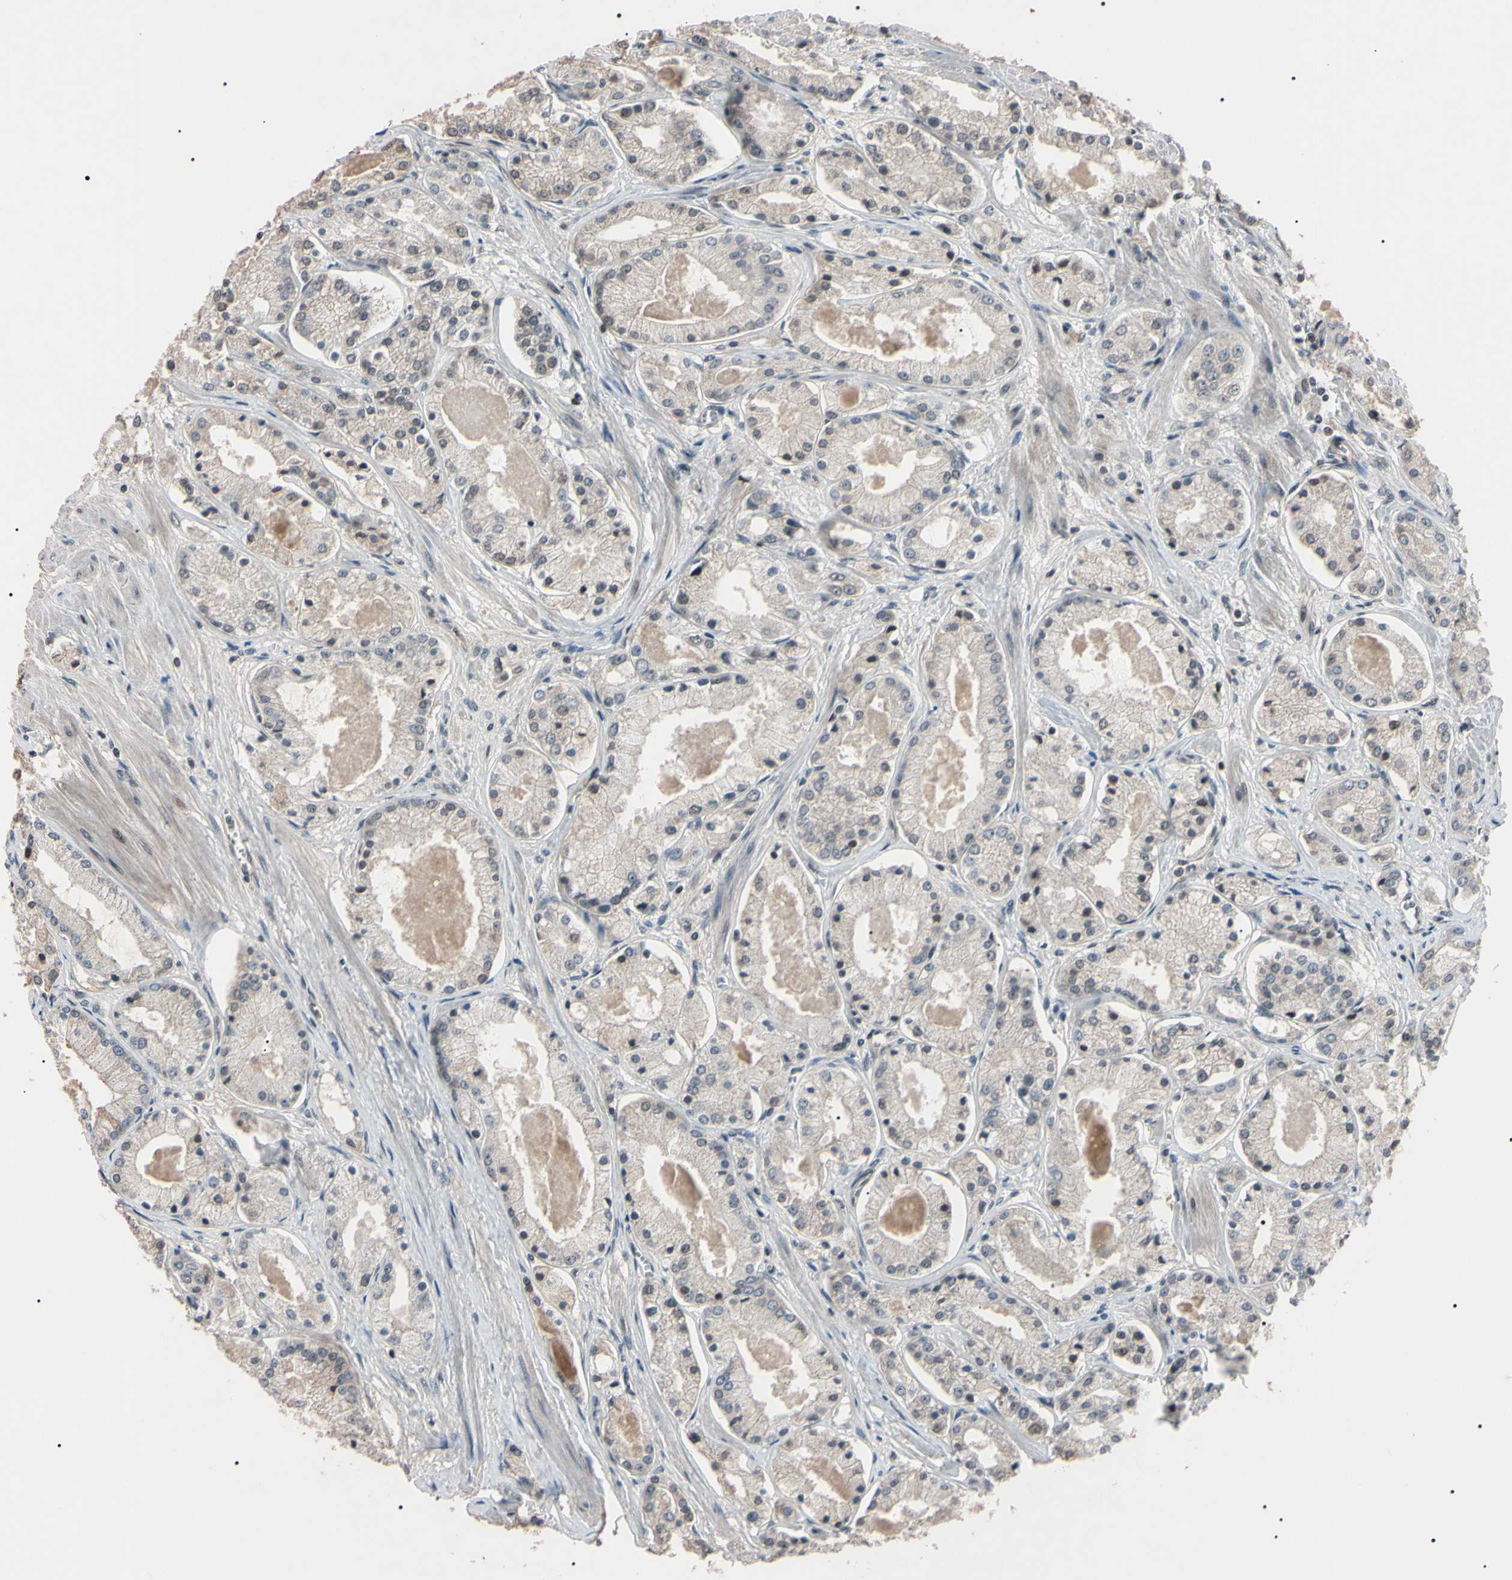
{"staining": {"intensity": "negative", "quantity": "none", "location": "none"}, "tissue": "prostate cancer", "cell_type": "Tumor cells", "image_type": "cancer", "snomed": [{"axis": "morphology", "description": "Adenocarcinoma, High grade"}, {"axis": "topography", "description": "Prostate"}], "caption": "This is a image of immunohistochemistry (IHC) staining of high-grade adenocarcinoma (prostate), which shows no positivity in tumor cells.", "gene": "YY1", "patient": {"sex": "male", "age": 66}}